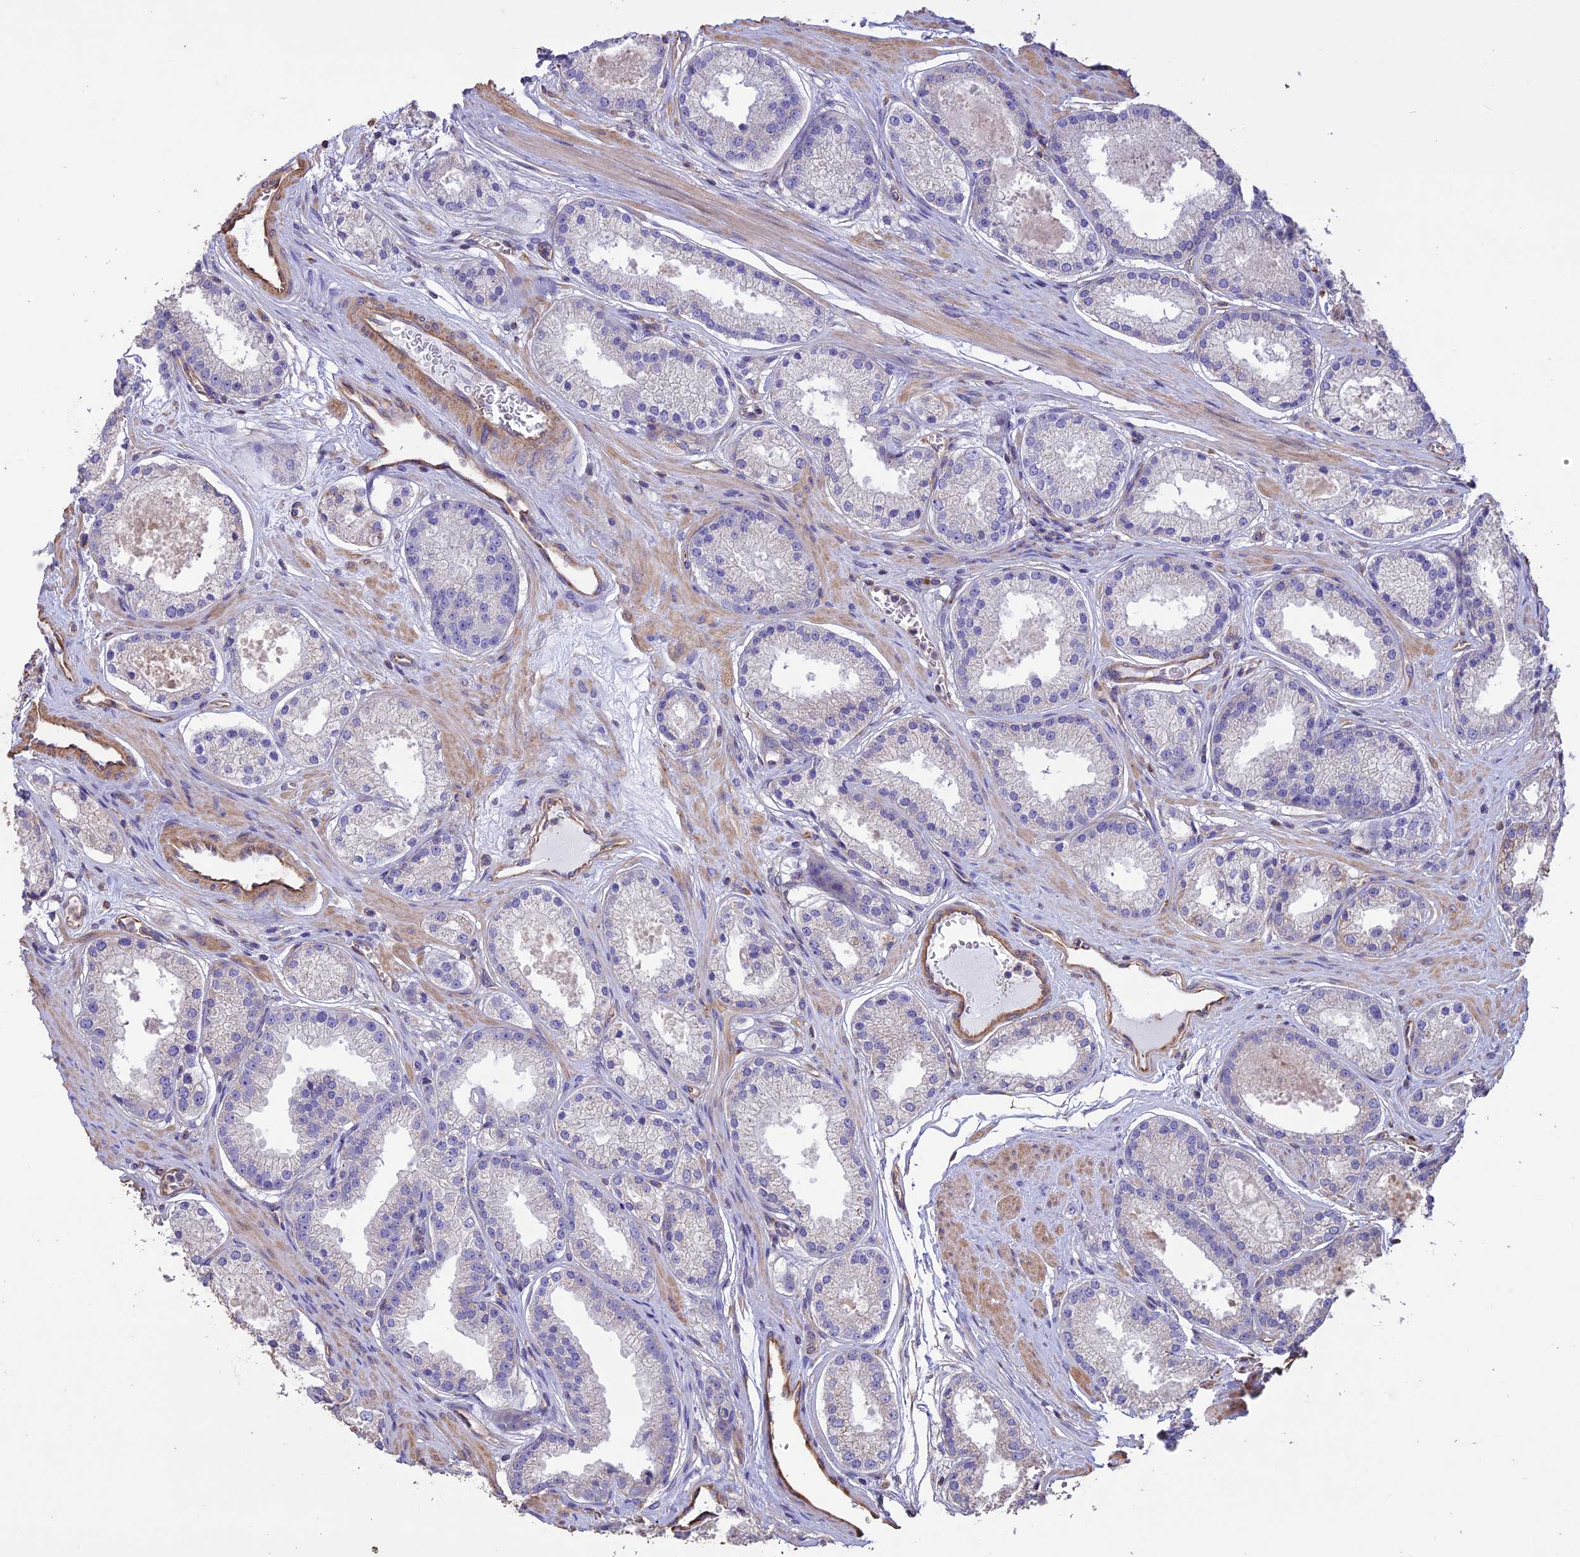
{"staining": {"intensity": "negative", "quantity": "none", "location": "none"}, "tissue": "prostate cancer", "cell_type": "Tumor cells", "image_type": "cancer", "snomed": [{"axis": "morphology", "description": "Adenocarcinoma, Low grade"}, {"axis": "topography", "description": "Prostate"}], "caption": "Immunohistochemical staining of human prostate cancer (adenocarcinoma (low-grade)) displays no significant positivity in tumor cells.", "gene": "CCDC148", "patient": {"sex": "male", "age": 59}}